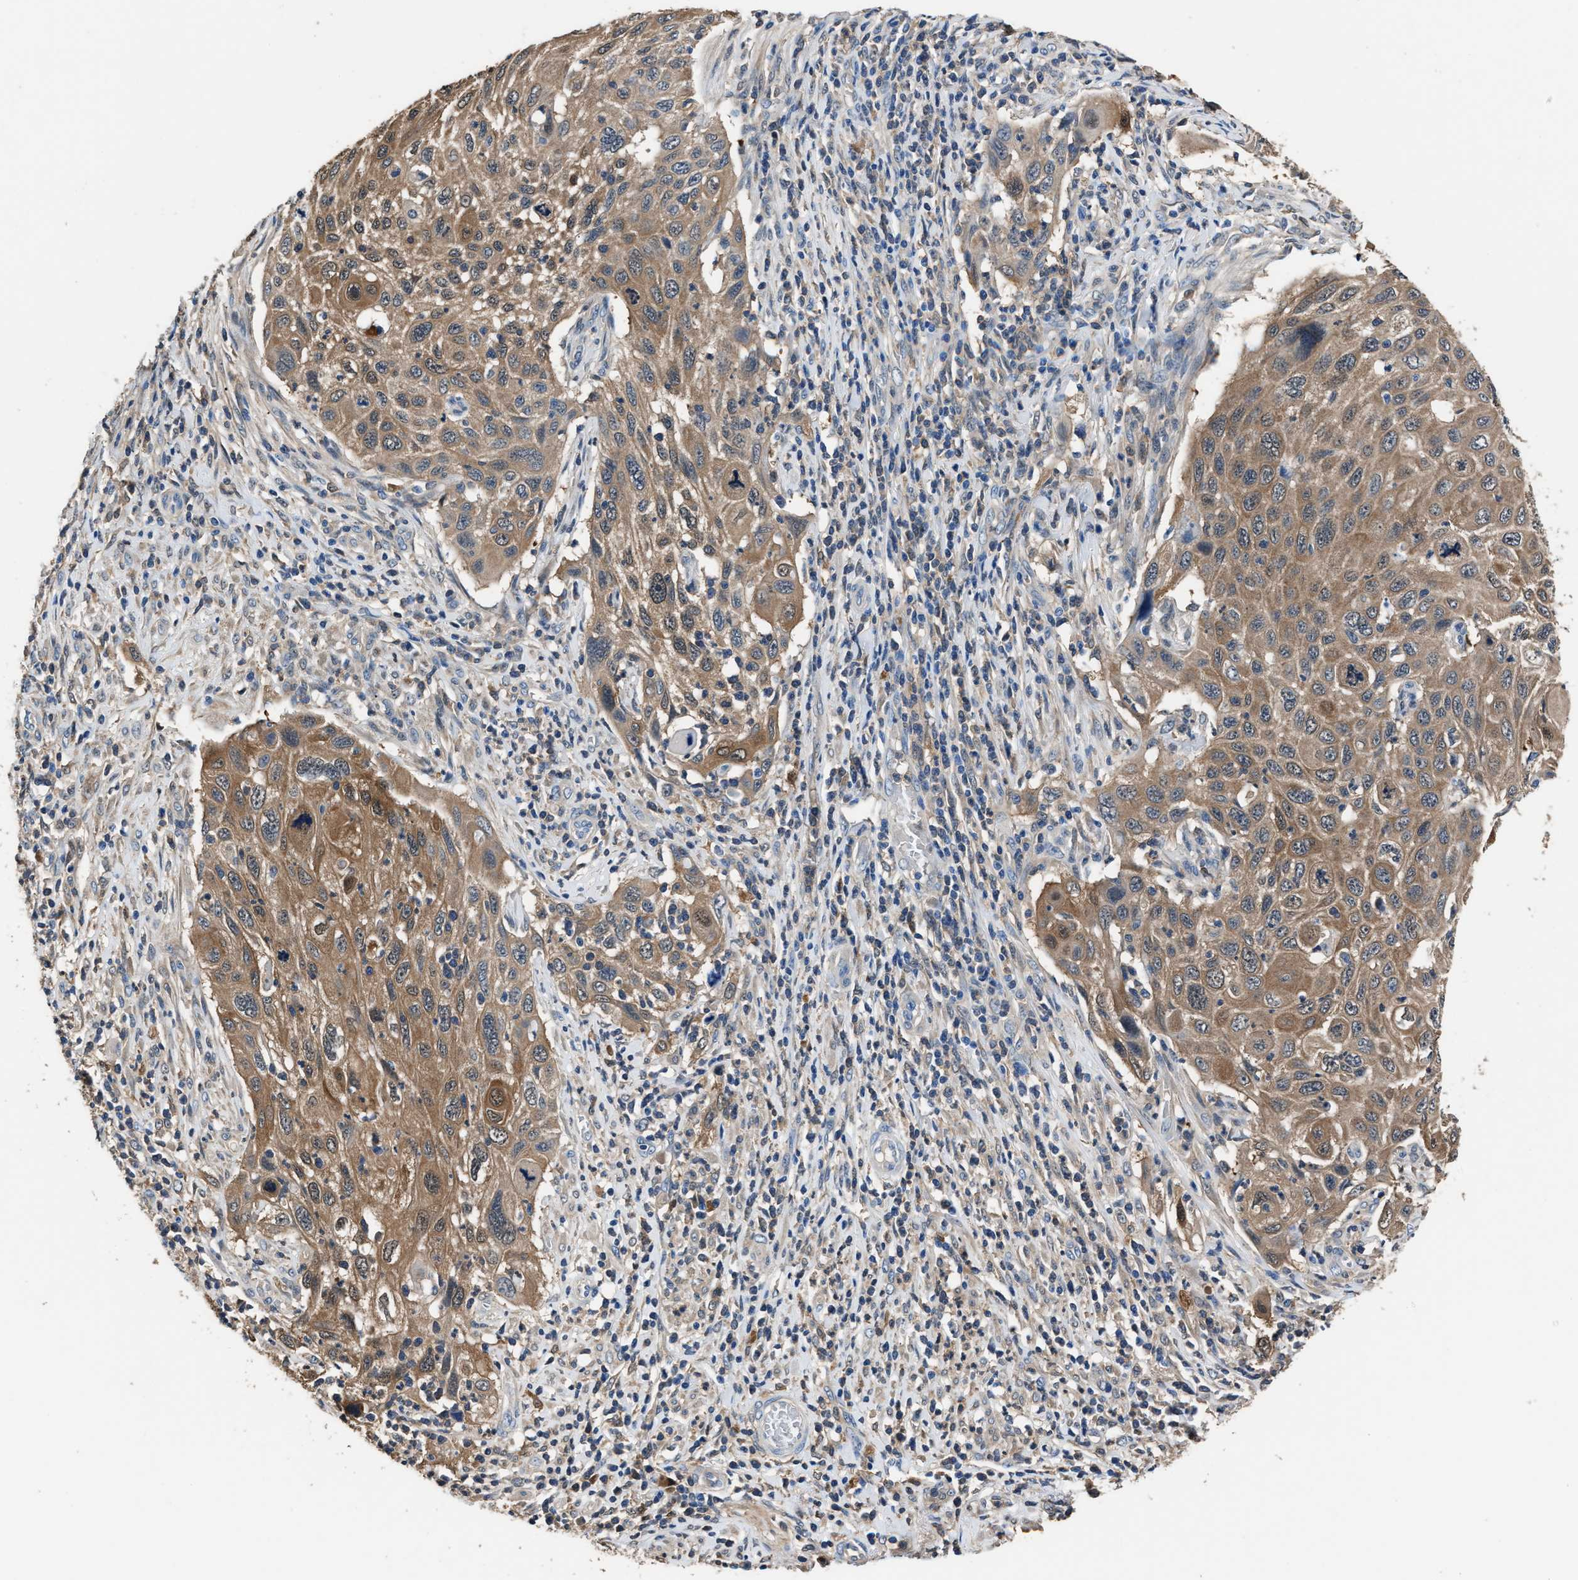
{"staining": {"intensity": "moderate", "quantity": ">75%", "location": "cytoplasmic/membranous"}, "tissue": "cervical cancer", "cell_type": "Tumor cells", "image_type": "cancer", "snomed": [{"axis": "morphology", "description": "Squamous cell carcinoma, NOS"}, {"axis": "topography", "description": "Cervix"}], "caption": "An image showing moderate cytoplasmic/membranous positivity in approximately >75% of tumor cells in cervical squamous cell carcinoma, as visualized by brown immunohistochemical staining.", "gene": "GSTP1", "patient": {"sex": "female", "age": 70}}